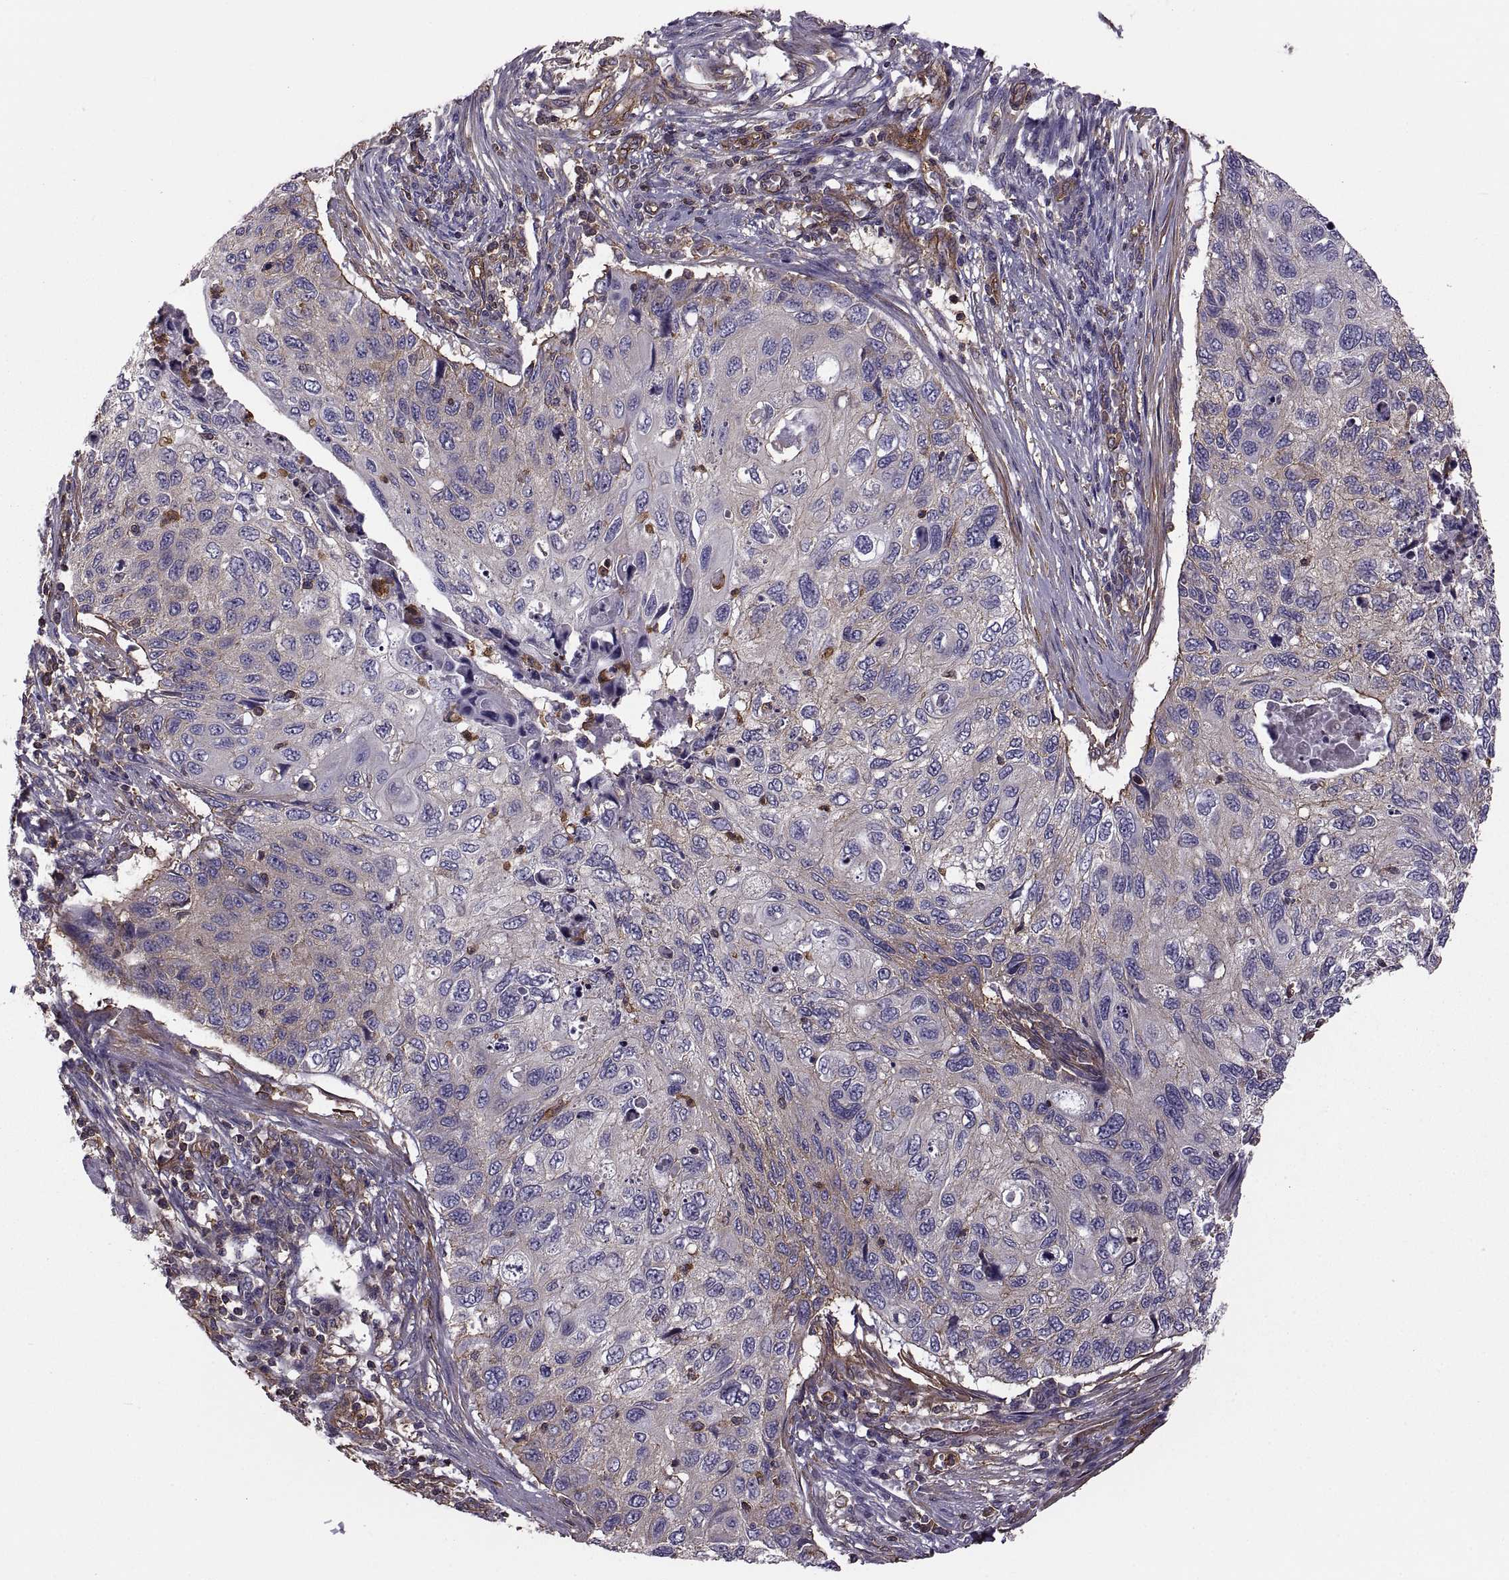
{"staining": {"intensity": "weak", "quantity": "25%-75%", "location": "cytoplasmic/membranous"}, "tissue": "cervical cancer", "cell_type": "Tumor cells", "image_type": "cancer", "snomed": [{"axis": "morphology", "description": "Squamous cell carcinoma, NOS"}, {"axis": "topography", "description": "Cervix"}], "caption": "Immunohistochemical staining of squamous cell carcinoma (cervical) exhibits low levels of weak cytoplasmic/membranous protein positivity in about 25%-75% of tumor cells. Using DAB (3,3'-diaminobenzidine) (brown) and hematoxylin (blue) stains, captured at high magnification using brightfield microscopy.", "gene": "MYH9", "patient": {"sex": "female", "age": 70}}